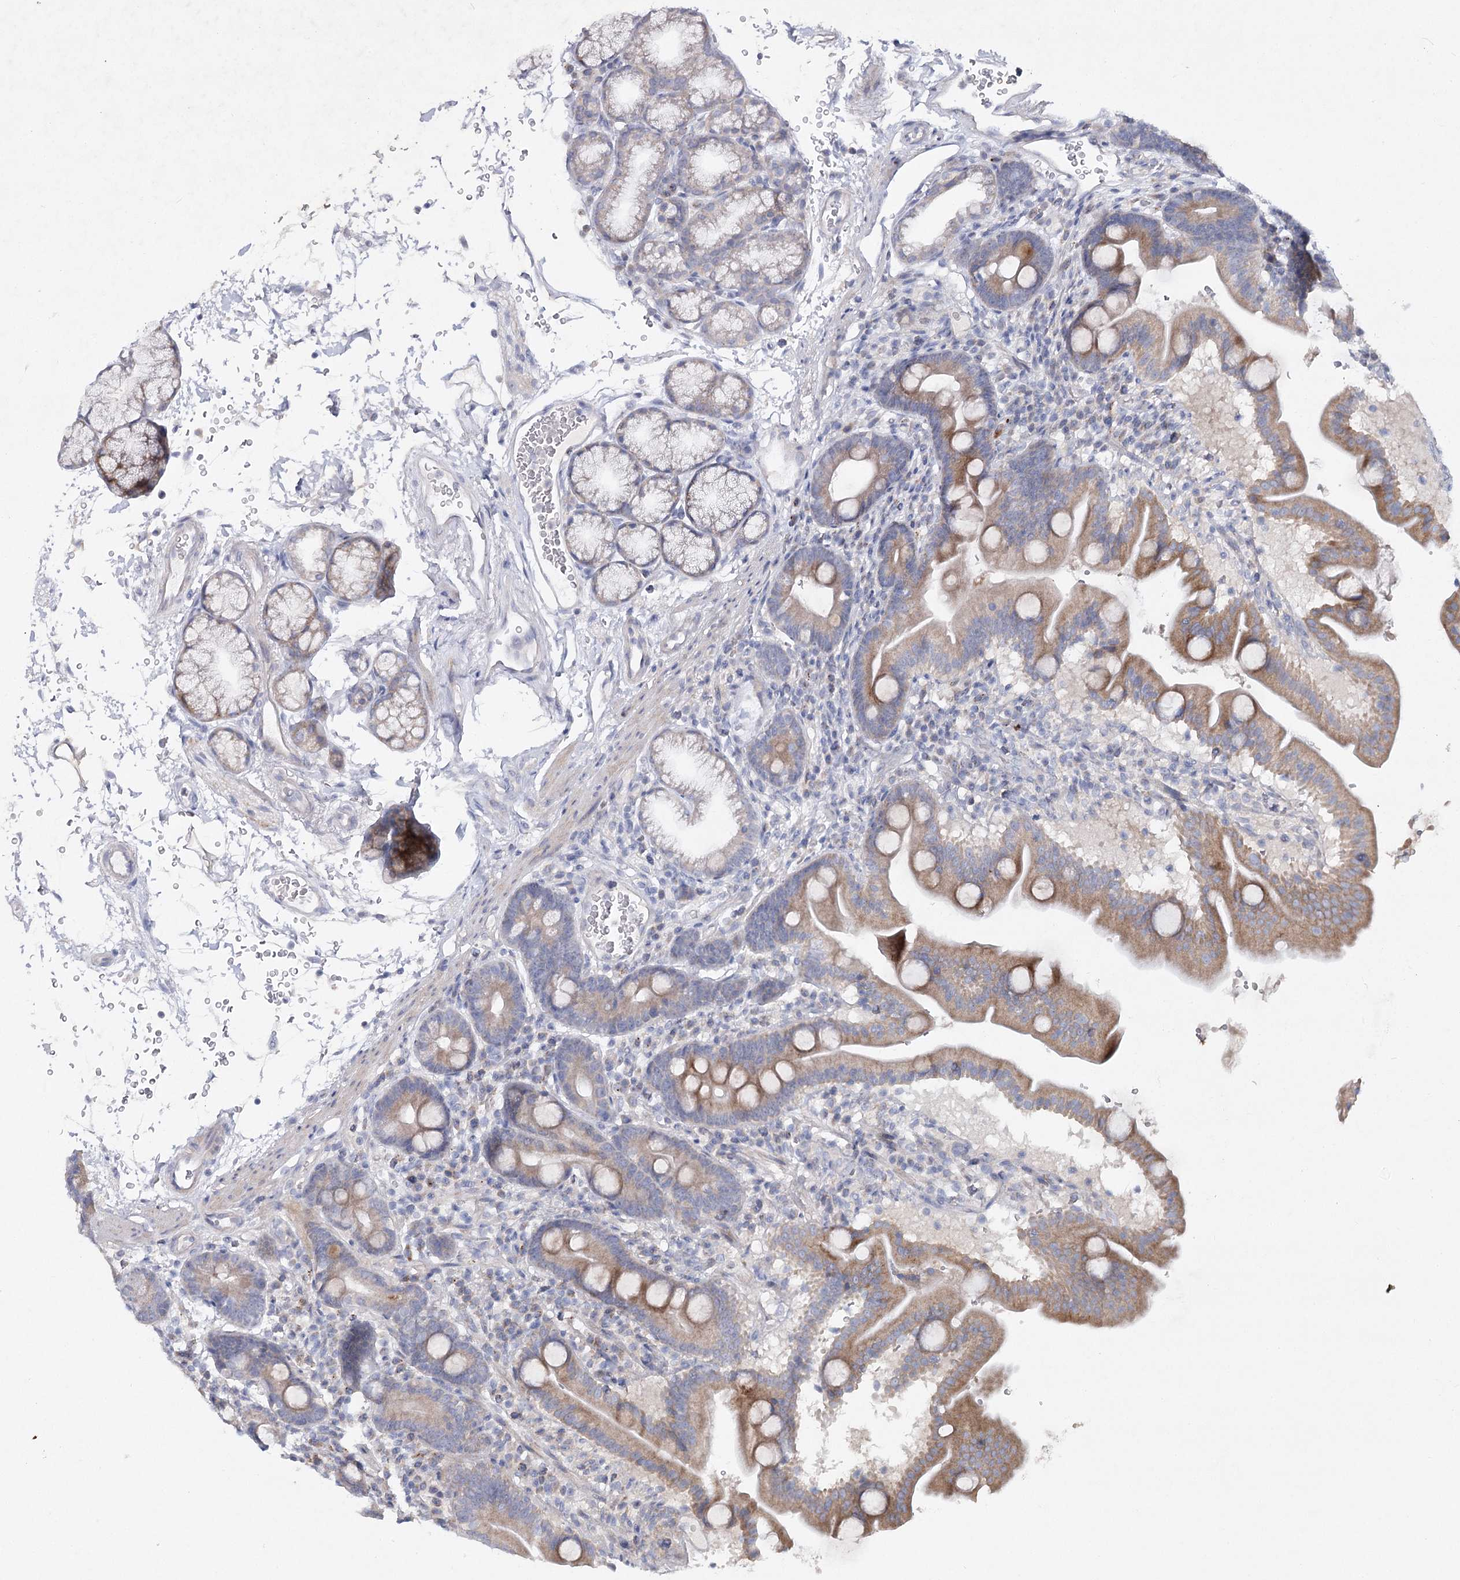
{"staining": {"intensity": "weak", "quantity": "25%-75%", "location": "cytoplasmic/membranous"}, "tissue": "duodenum", "cell_type": "Glandular cells", "image_type": "normal", "snomed": [{"axis": "morphology", "description": "Normal tissue, NOS"}, {"axis": "topography", "description": "Duodenum"}], "caption": "Protein expression analysis of benign human duodenum reveals weak cytoplasmic/membranous positivity in about 25%-75% of glandular cells.", "gene": "MAP3K13", "patient": {"sex": "male", "age": 54}}